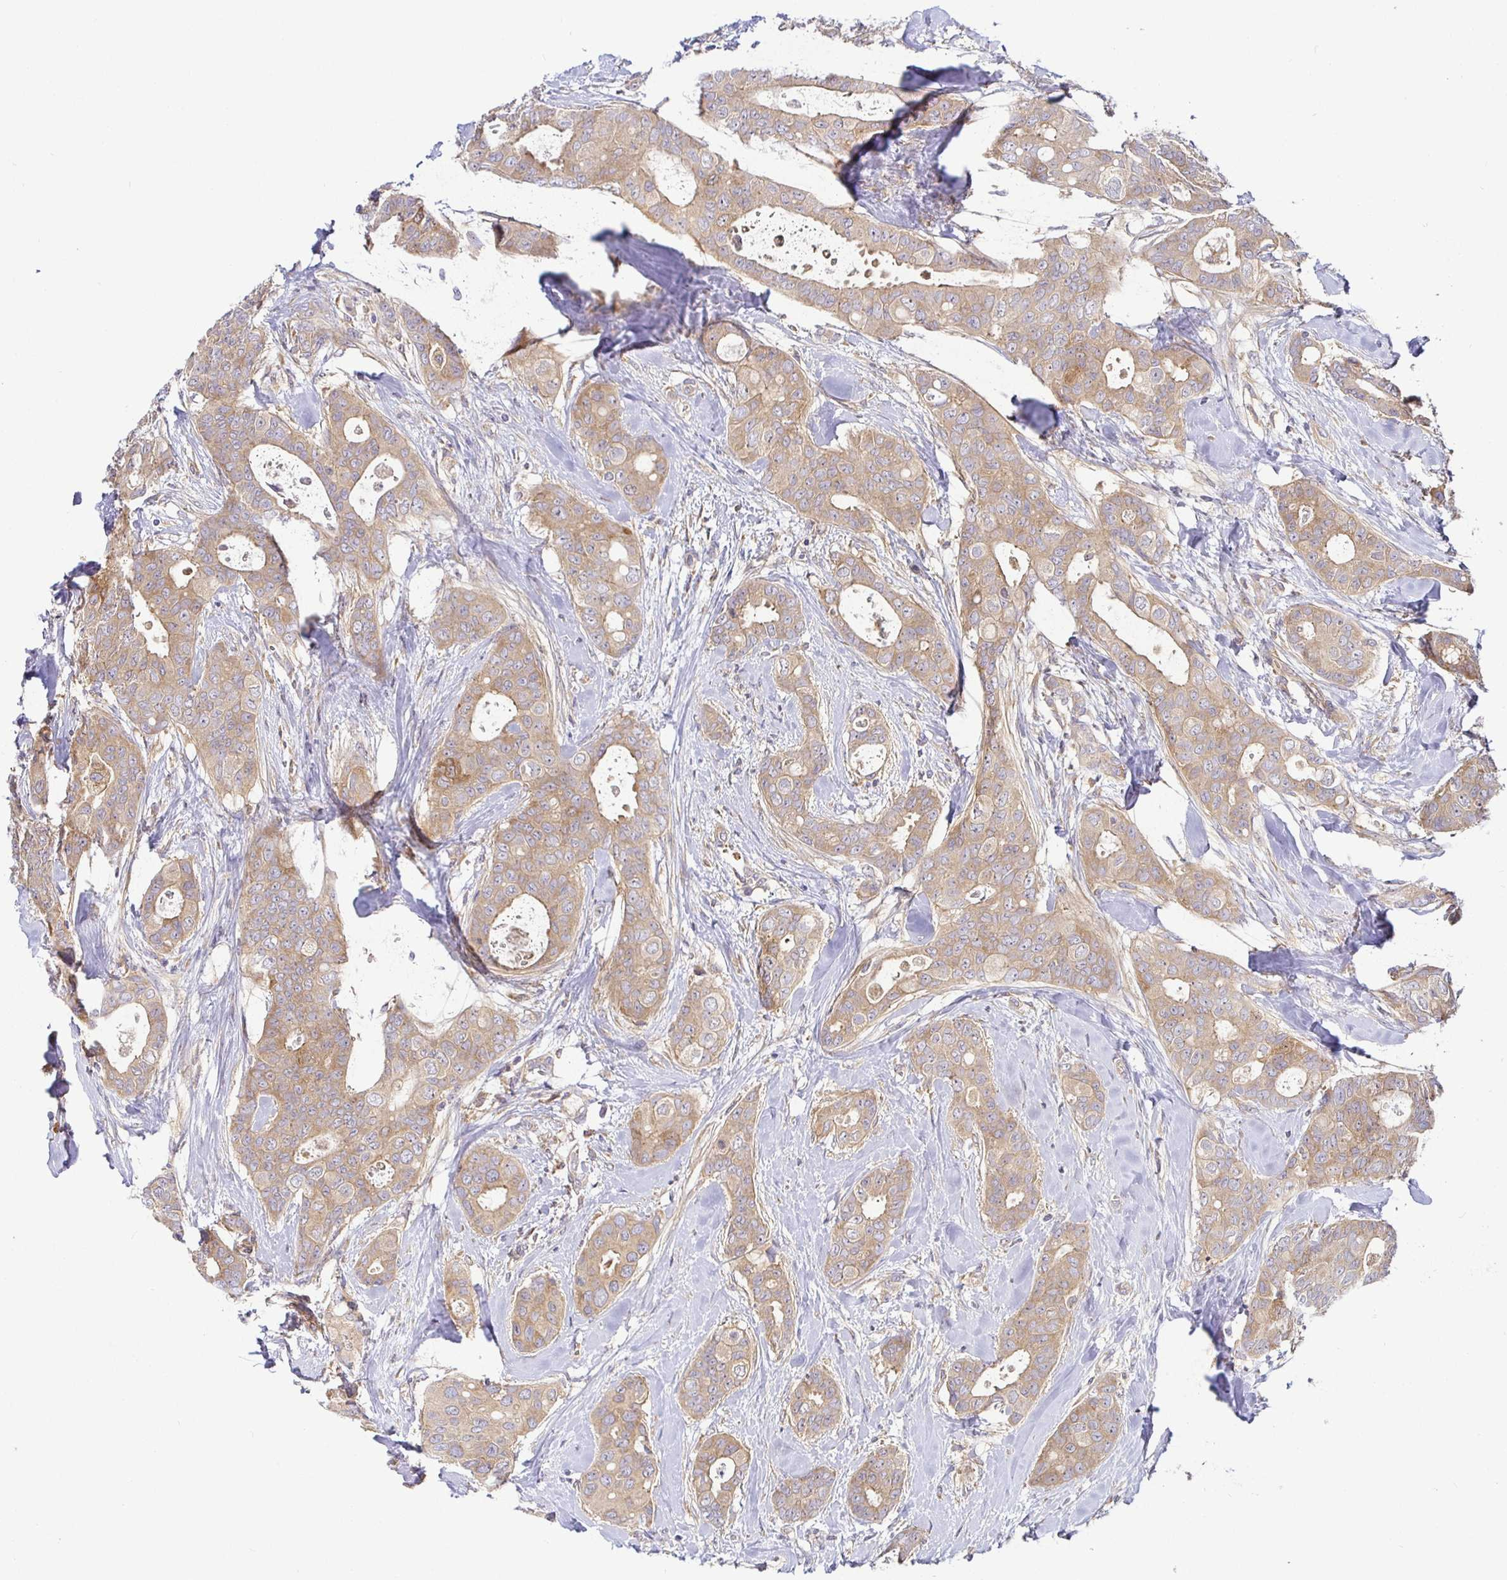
{"staining": {"intensity": "moderate", "quantity": ">75%", "location": "cytoplasmic/membranous"}, "tissue": "breast cancer", "cell_type": "Tumor cells", "image_type": "cancer", "snomed": [{"axis": "morphology", "description": "Duct carcinoma"}, {"axis": "topography", "description": "Breast"}], "caption": "A brown stain highlights moderate cytoplasmic/membranous positivity of a protein in breast cancer tumor cells. (DAB (3,3'-diaminobenzidine) IHC with brightfield microscopy, high magnification).", "gene": "SNX8", "patient": {"sex": "female", "age": 45}}